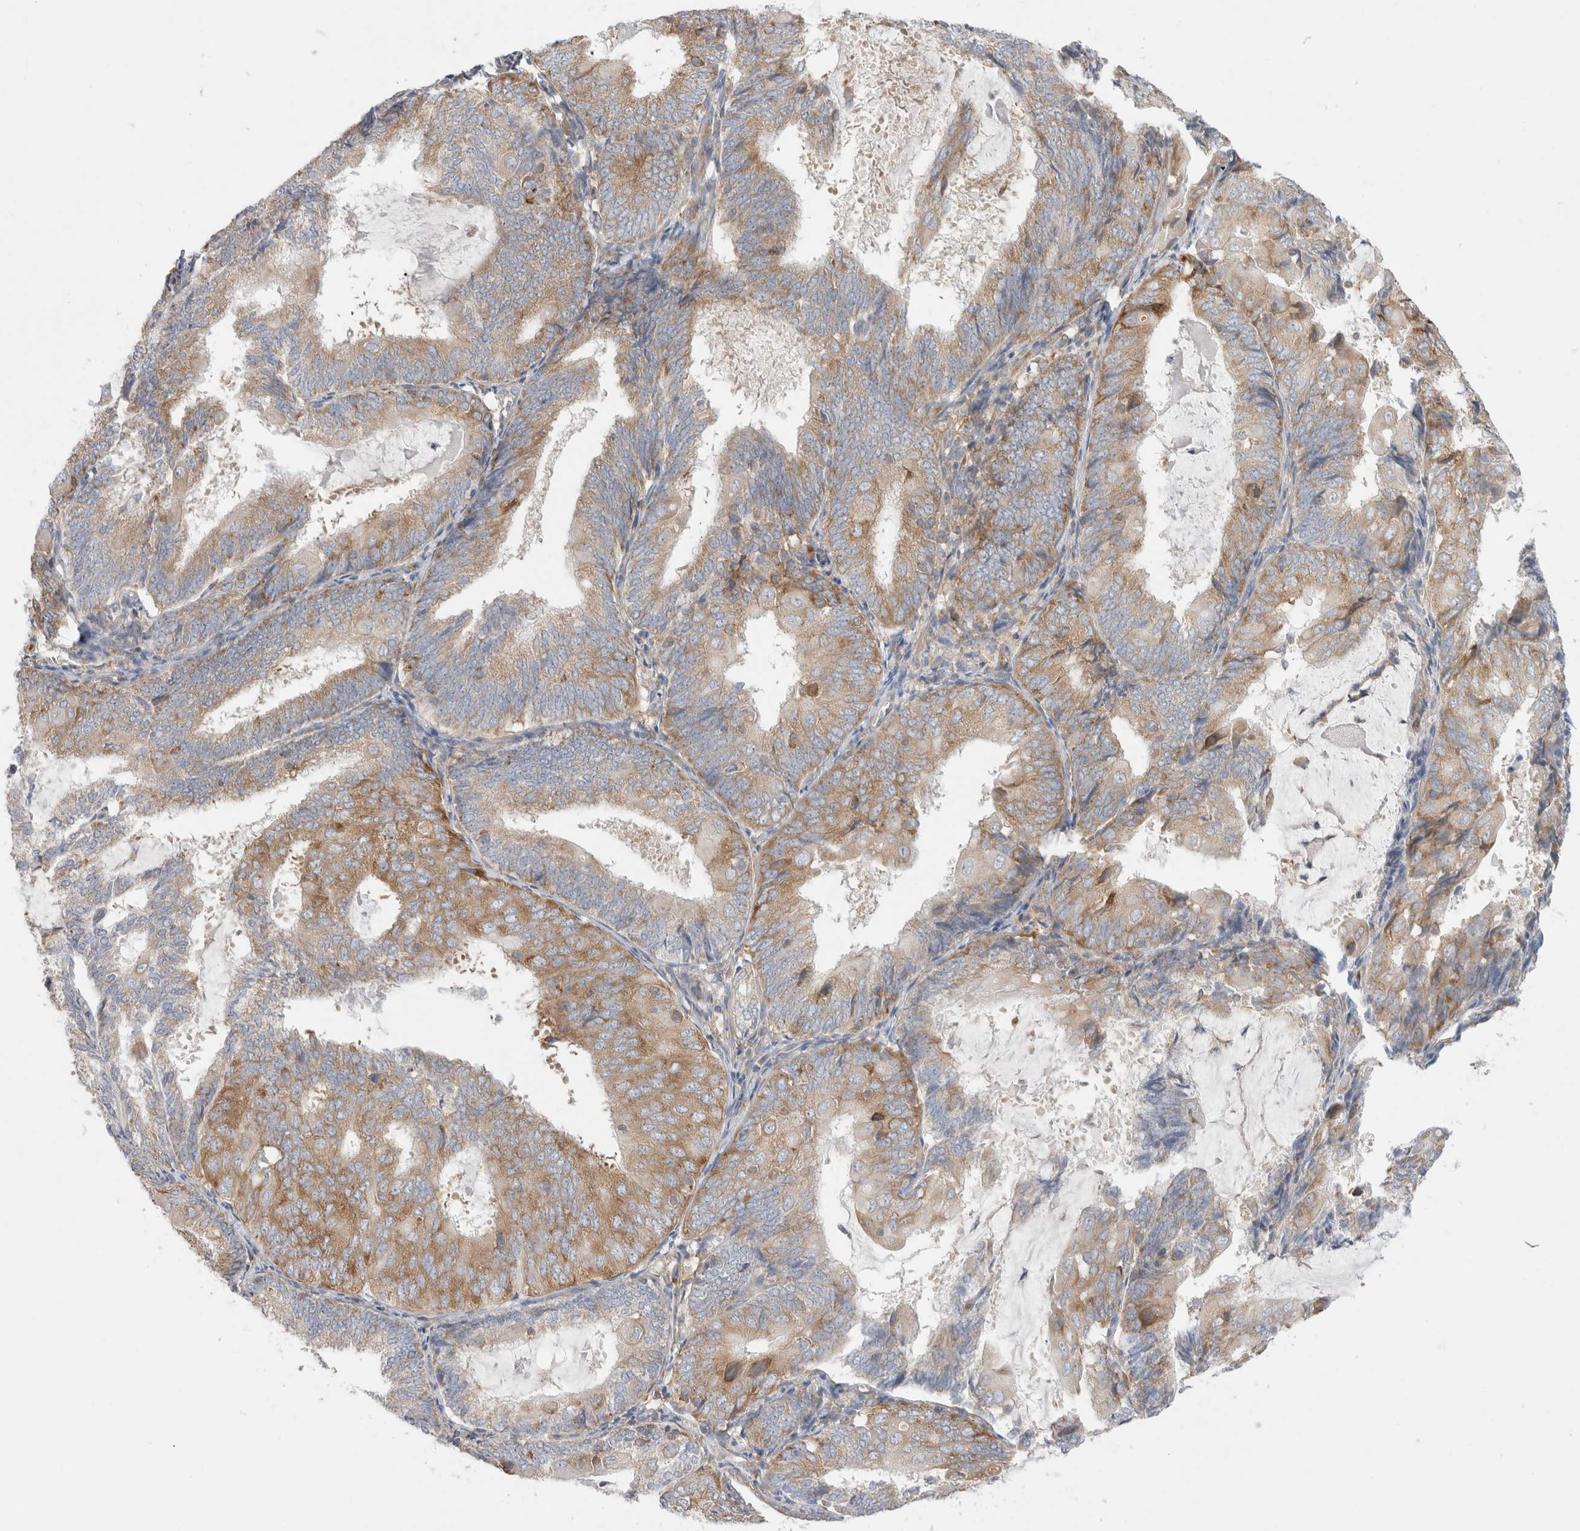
{"staining": {"intensity": "moderate", "quantity": "25%-75%", "location": "cytoplasmic/membranous"}, "tissue": "endometrial cancer", "cell_type": "Tumor cells", "image_type": "cancer", "snomed": [{"axis": "morphology", "description": "Adenocarcinoma, NOS"}, {"axis": "topography", "description": "Endometrium"}], "caption": "Endometrial adenocarcinoma was stained to show a protein in brown. There is medium levels of moderate cytoplasmic/membranous expression in approximately 25%-75% of tumor cells. Immunohistochemistry (ihc) stains the protein of interest in brown and the nuclei are stained blue.", "gene": "ZNF23", "patient": {"sex": "female", "age": 81}}